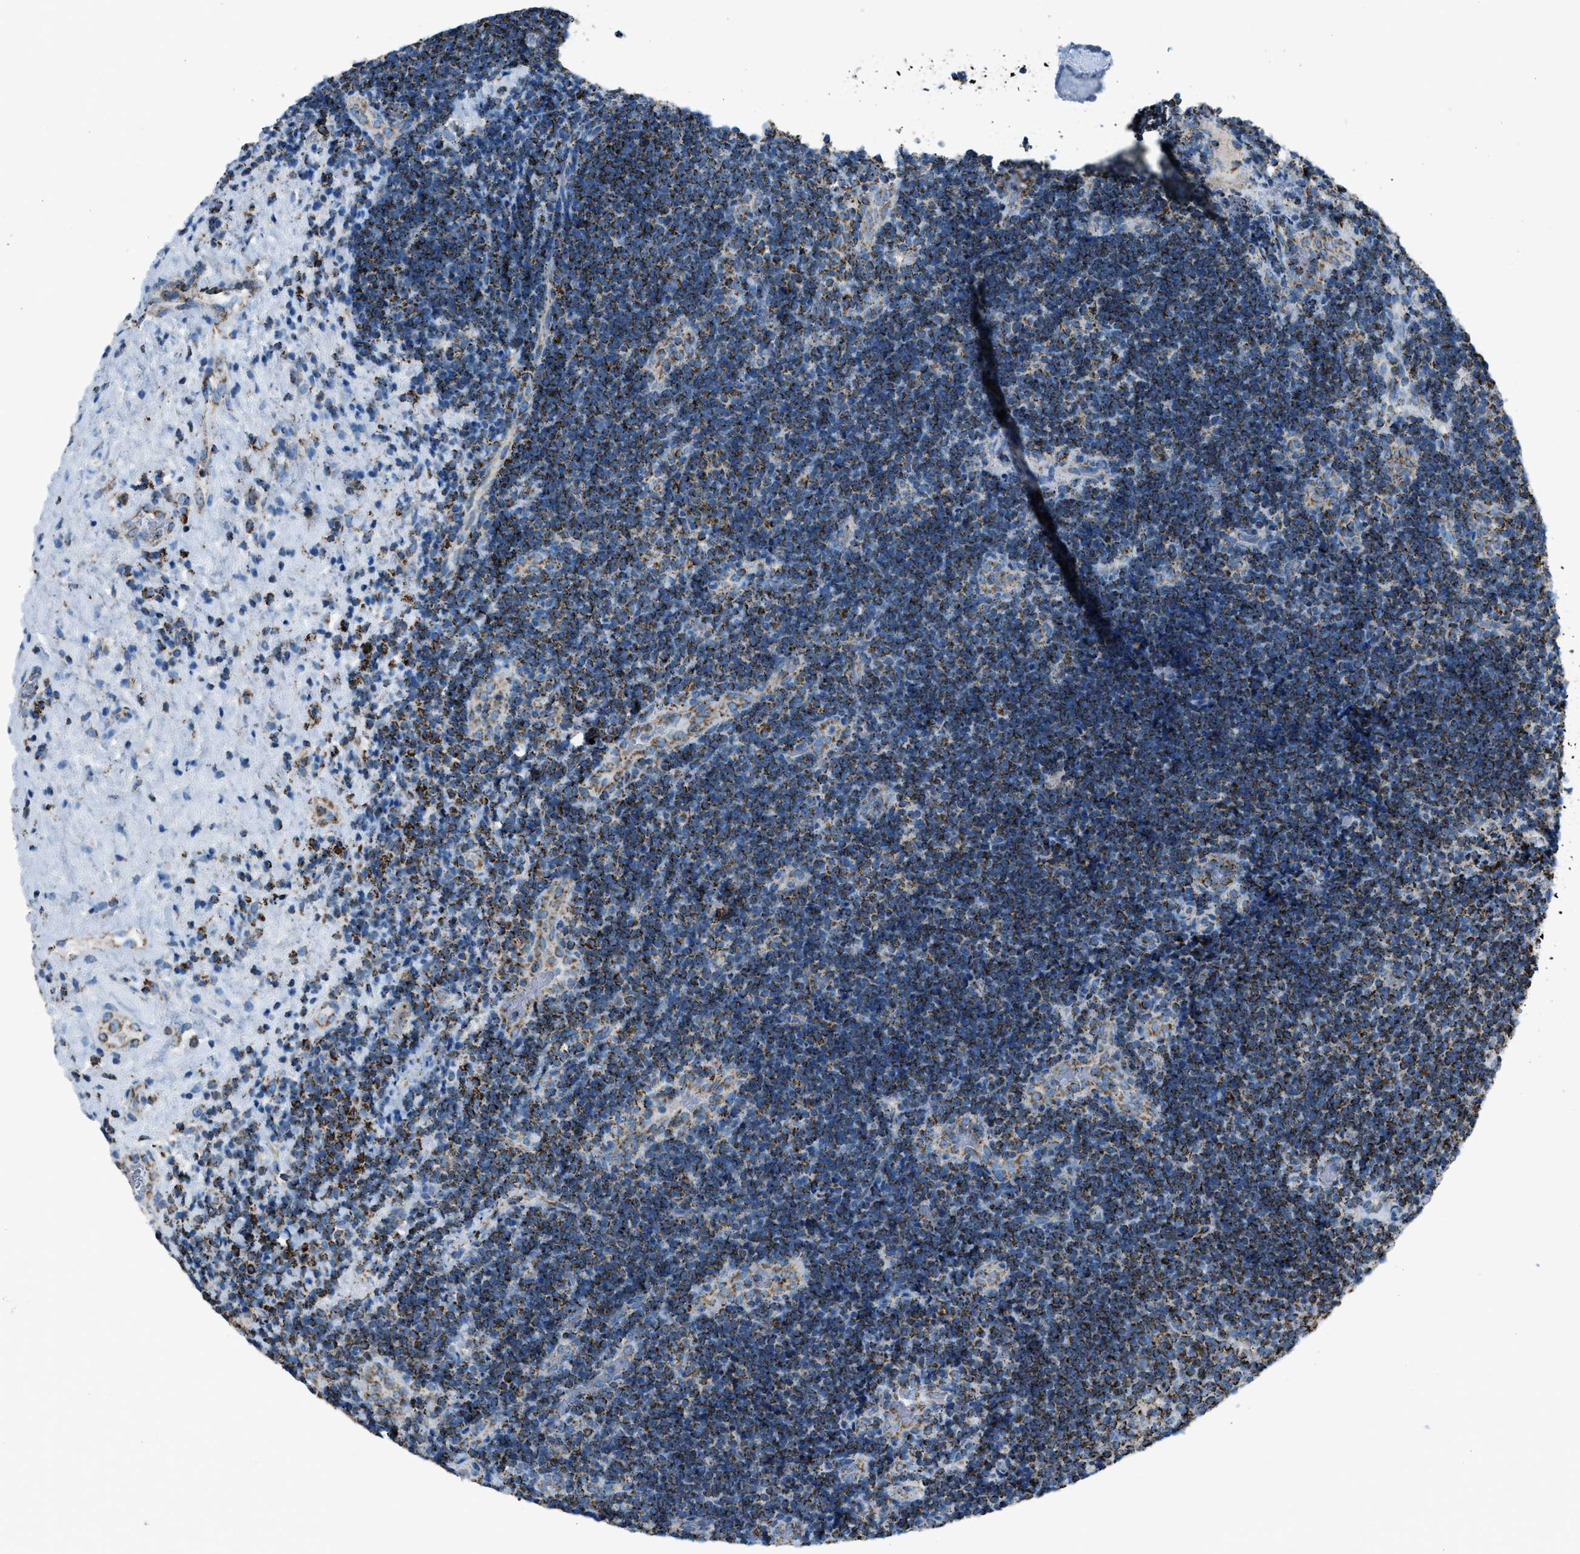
{"staining": {"intensity": "moderate", "quantity": ">75%", "location": "cytoplasmic/membranous"}, "tissue": "lymphoma", "cell_type": "Tumor cells", "image_type": "cancer", "snomed": [{"axis": "morphology", "description": "Malignant lymphoma, non-Hodgkin's type, High grade"}, {"axis": "topography", "description": "Tonsil"}], "caption": "High-grade malignant lymphoma, non-Hodgkin's type stained for a protein (brown) demonstrates moderate cytoplasmic/membranous positive expression in about >75% of tumor cells.", "gene": "MDH2", "patient": {"sex": "female", "age": 36}}